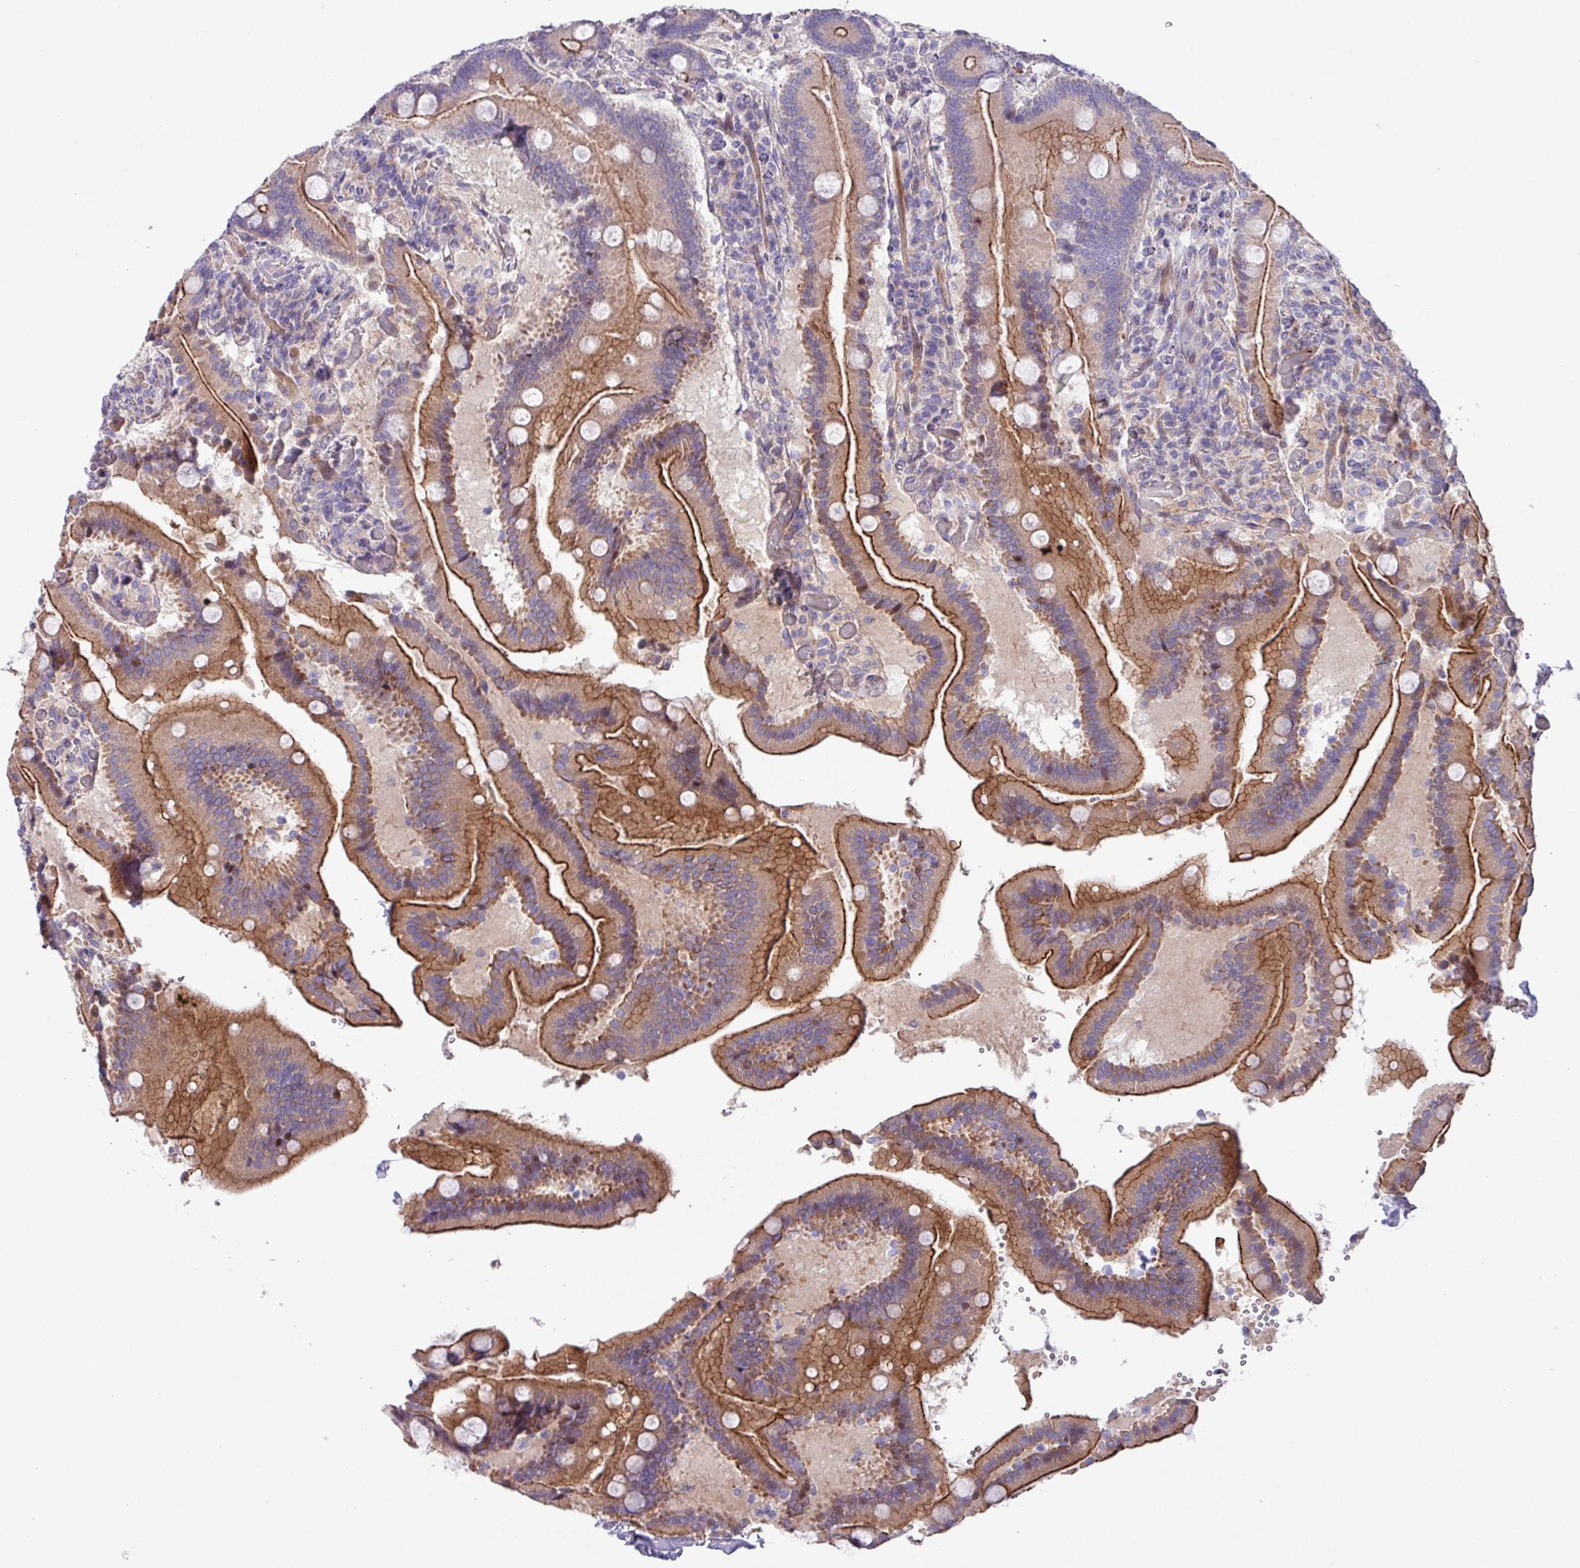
{"staining": {"intensity": "strong", "quantity": "25%-75%", "location": "cytoplasmic/membranous"}, "tissue": "duodenum", "cell_type": "Glandular cells", "image_type": "normal", "snomed": [{"axis": "morphology", "description": "Normal tissue, NOS"}, {"axis": "topography", "description": "Duodenum"}], "caption": "Normal duodenum shows strong cytoplasmic/membranous positivity in about 25%-75% of glandular cells, visualized by immunohistochemistry.", "gene": "IQCJ", "patient": {"sex": "female", "age": 62}}